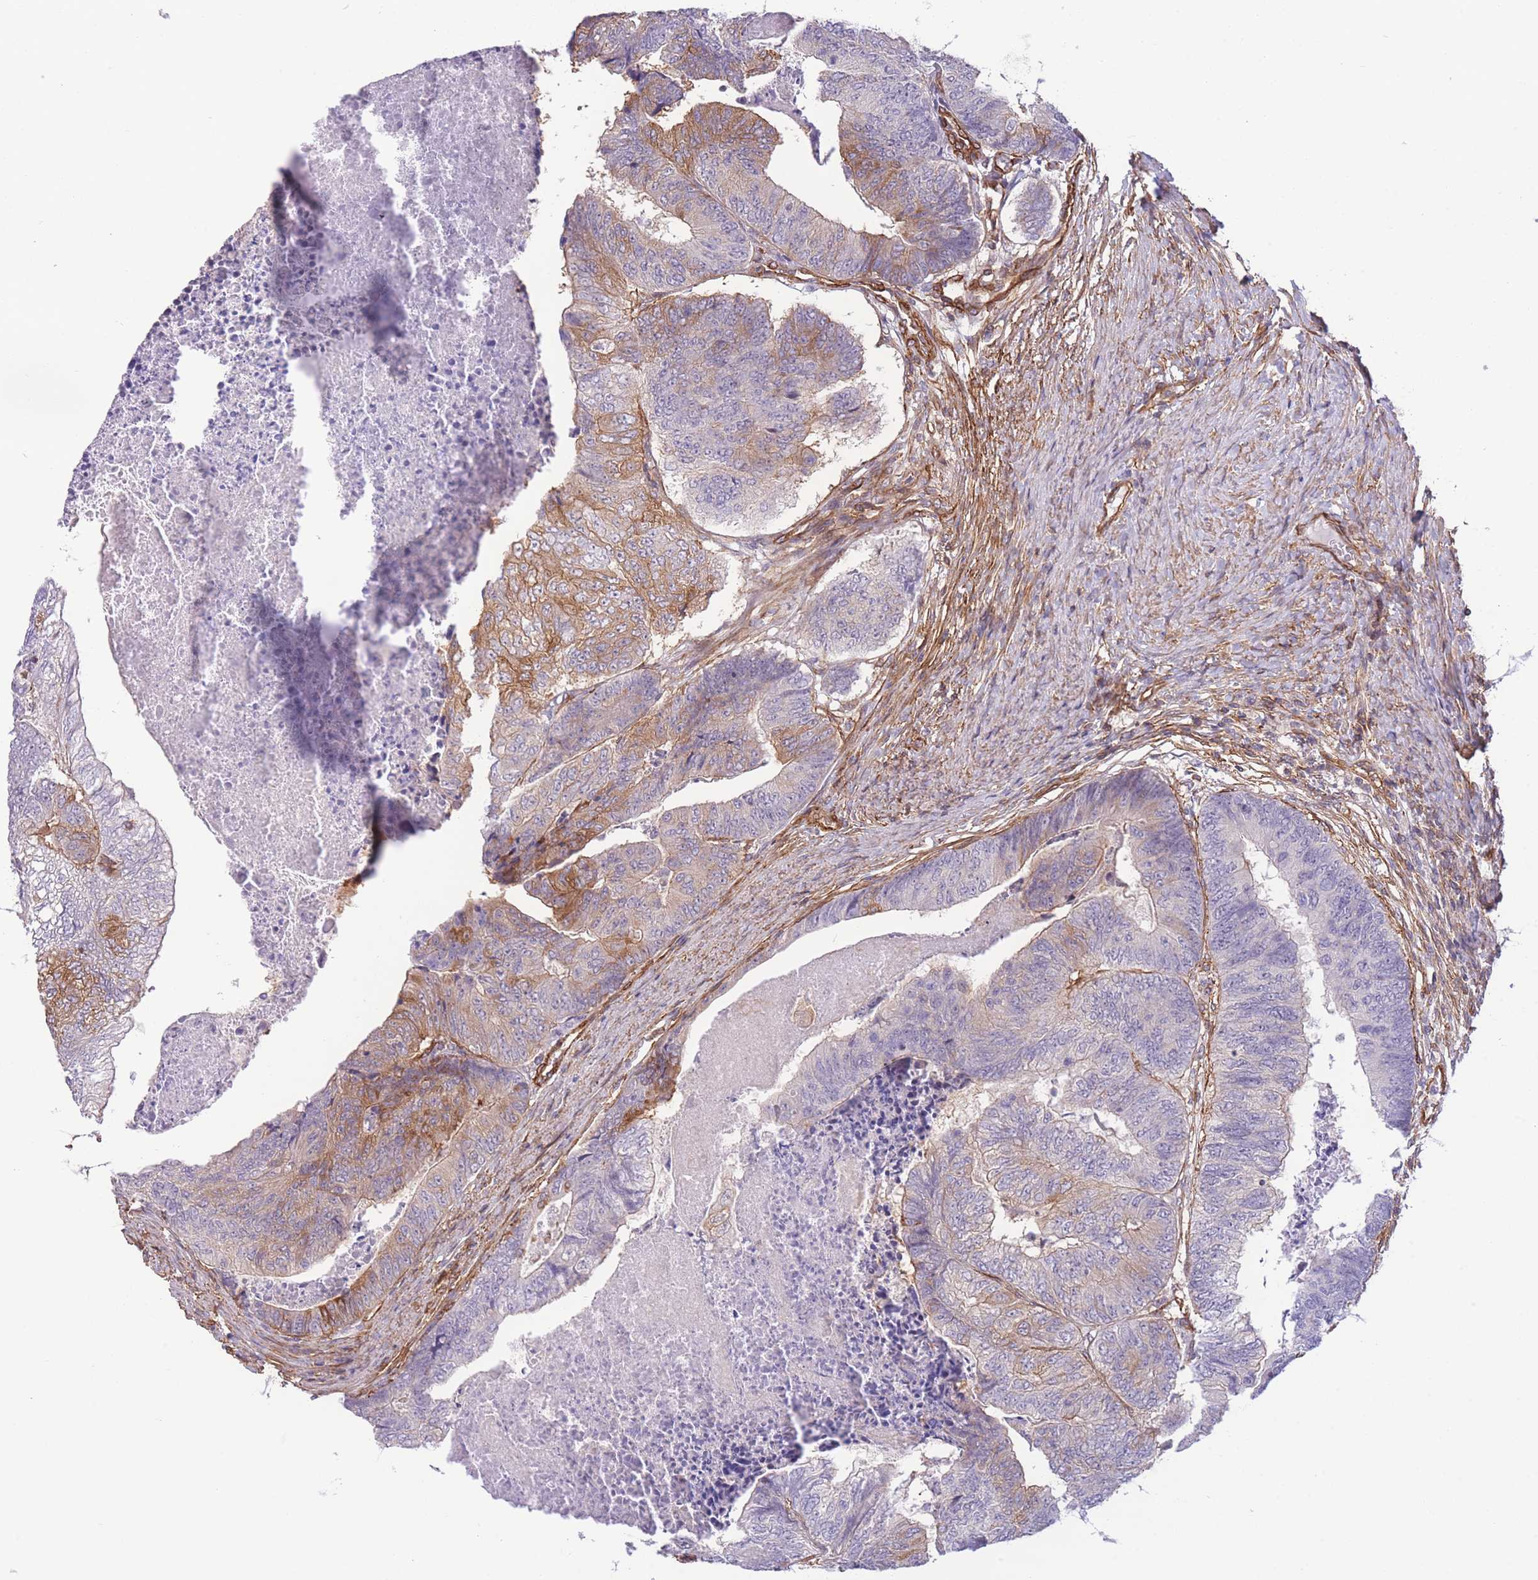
{"staining": {"intensity": "moderate", "quantity": "25%-75%", "location": "cytoplasmic/membranous"}, "tissue": "colorectal cancer", "cell_type": "Tumor cells", "image_type": "cancer", "snomed": [{"axis": "morphology", "description": "Adenocarcinoma, NOS"}, {"axis": "topography", "description": "Colon"}], "caption": "Protein staining of adenocarcinoma (colorectal) tissue reveals moderate cytoplasmic/membranous staining in approximately 25%-75% of tumor cells. The protein is stained brown, and the nuclei are stained in blue (DAB (3,3'-diaminobenzidine) IHC with brightfield microscopy, high magnification).", "gene": "CDC25B", "patient": {"sex": "female", "age": 67}}